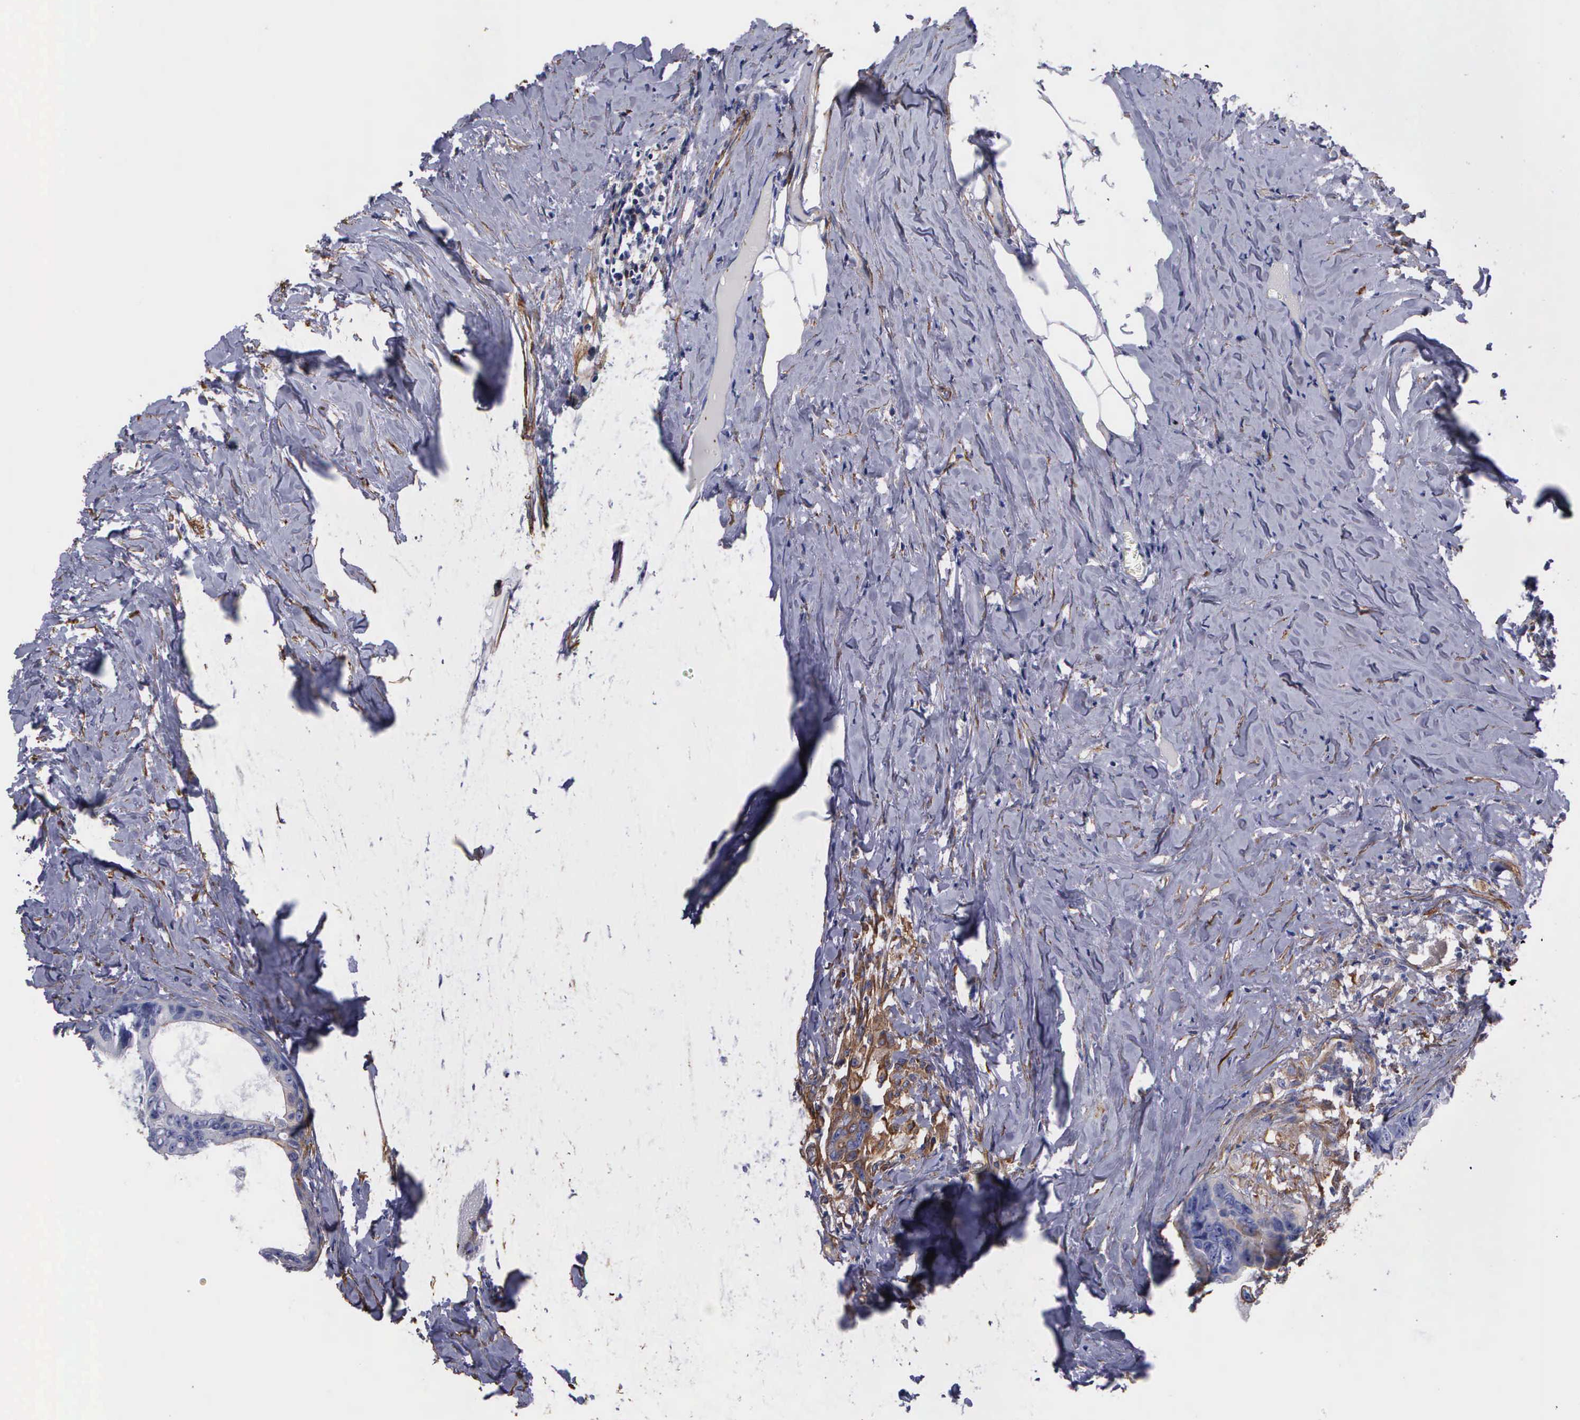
{"staining": {"intensity": "moderate", "quantity": "<25%", "location": "cytoplasmic/membranous"}, "tissue": "colorectal cancer", "cell_type": "Tumor cells", "image_type": "cancer", "snomed": [{"axis": "morphology", "description": "Adenocarcinoma, NOS"}, {"axis": "topography", "description": "Colon"}], "caption": "A low amount of moderate cytoplasmic/membranous positivity is identified in about <25% of tumor cells in adenocarcinoma (colorectal) tissue. (Stains: DAB (3,3'-diaminobenzidine) in brown, nuclei in blue, Microscopy: brightfield microscopy at high magnification).", "gene": "FLNA", "patient": {"sex": "female", "age": 55}}